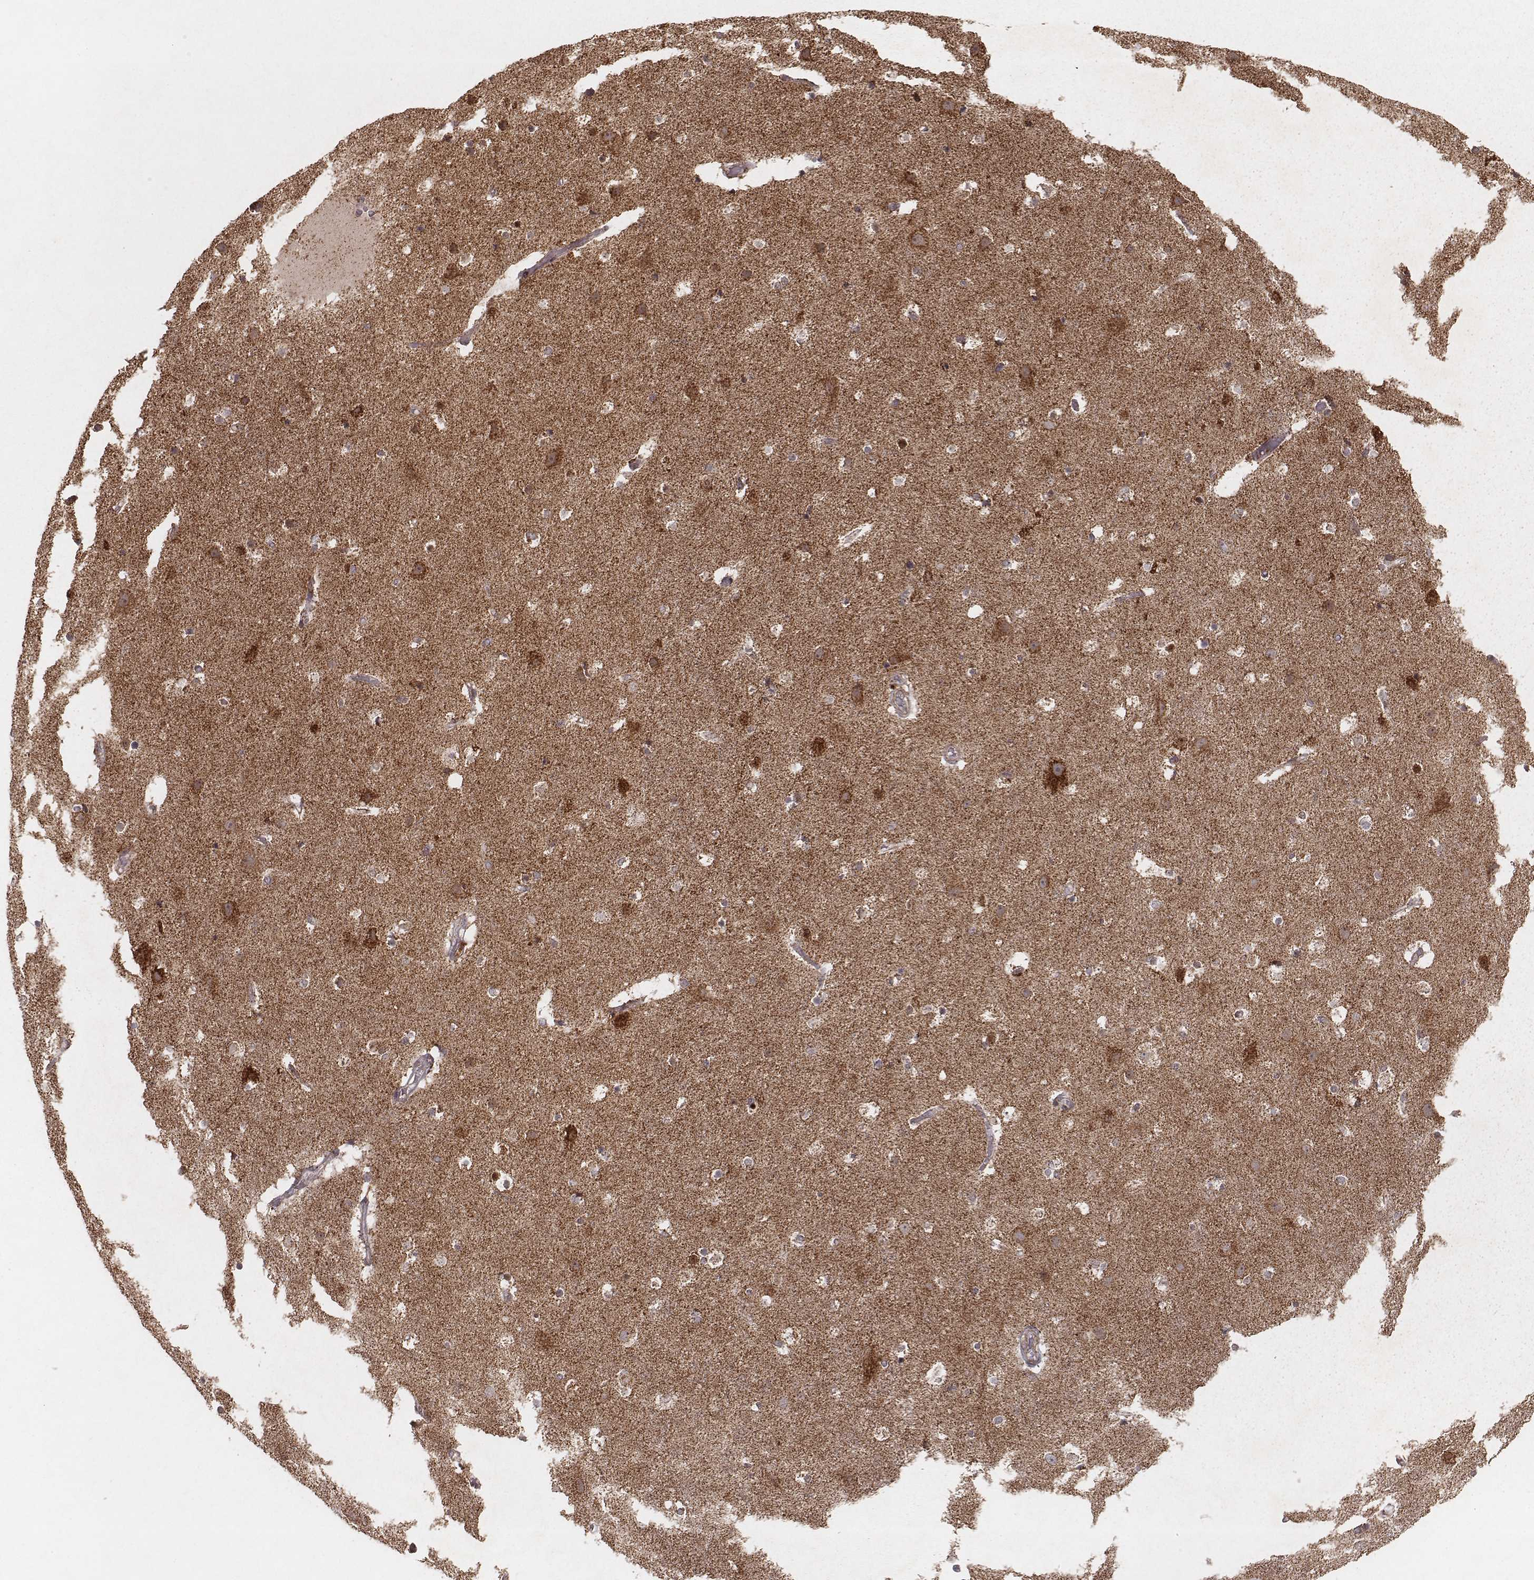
{"staining": {"intensity": "negative", "quantity": "none", "location": "none"}, "tissue": "cerebral cortex", "cell_type": "Endothelial cells", "image_type": "normal", "snomed": [{"axis": "morphology", "description": "Normal tissue, NOS"}, {"axis": "topography", "description": "Cerebral cortex"}], "caption": "Immunohistochemistry micrograph of unremarkable human cerebral cortex stained for a protein (brown), which exhibits no expression in endothelial cells. (Brightfield microscopy of DAB (3,3'-diaminobenzidine) IHC at high magnification).", "gene": "NDUFA7", "patient": {"sex": "female", "age": 52}}